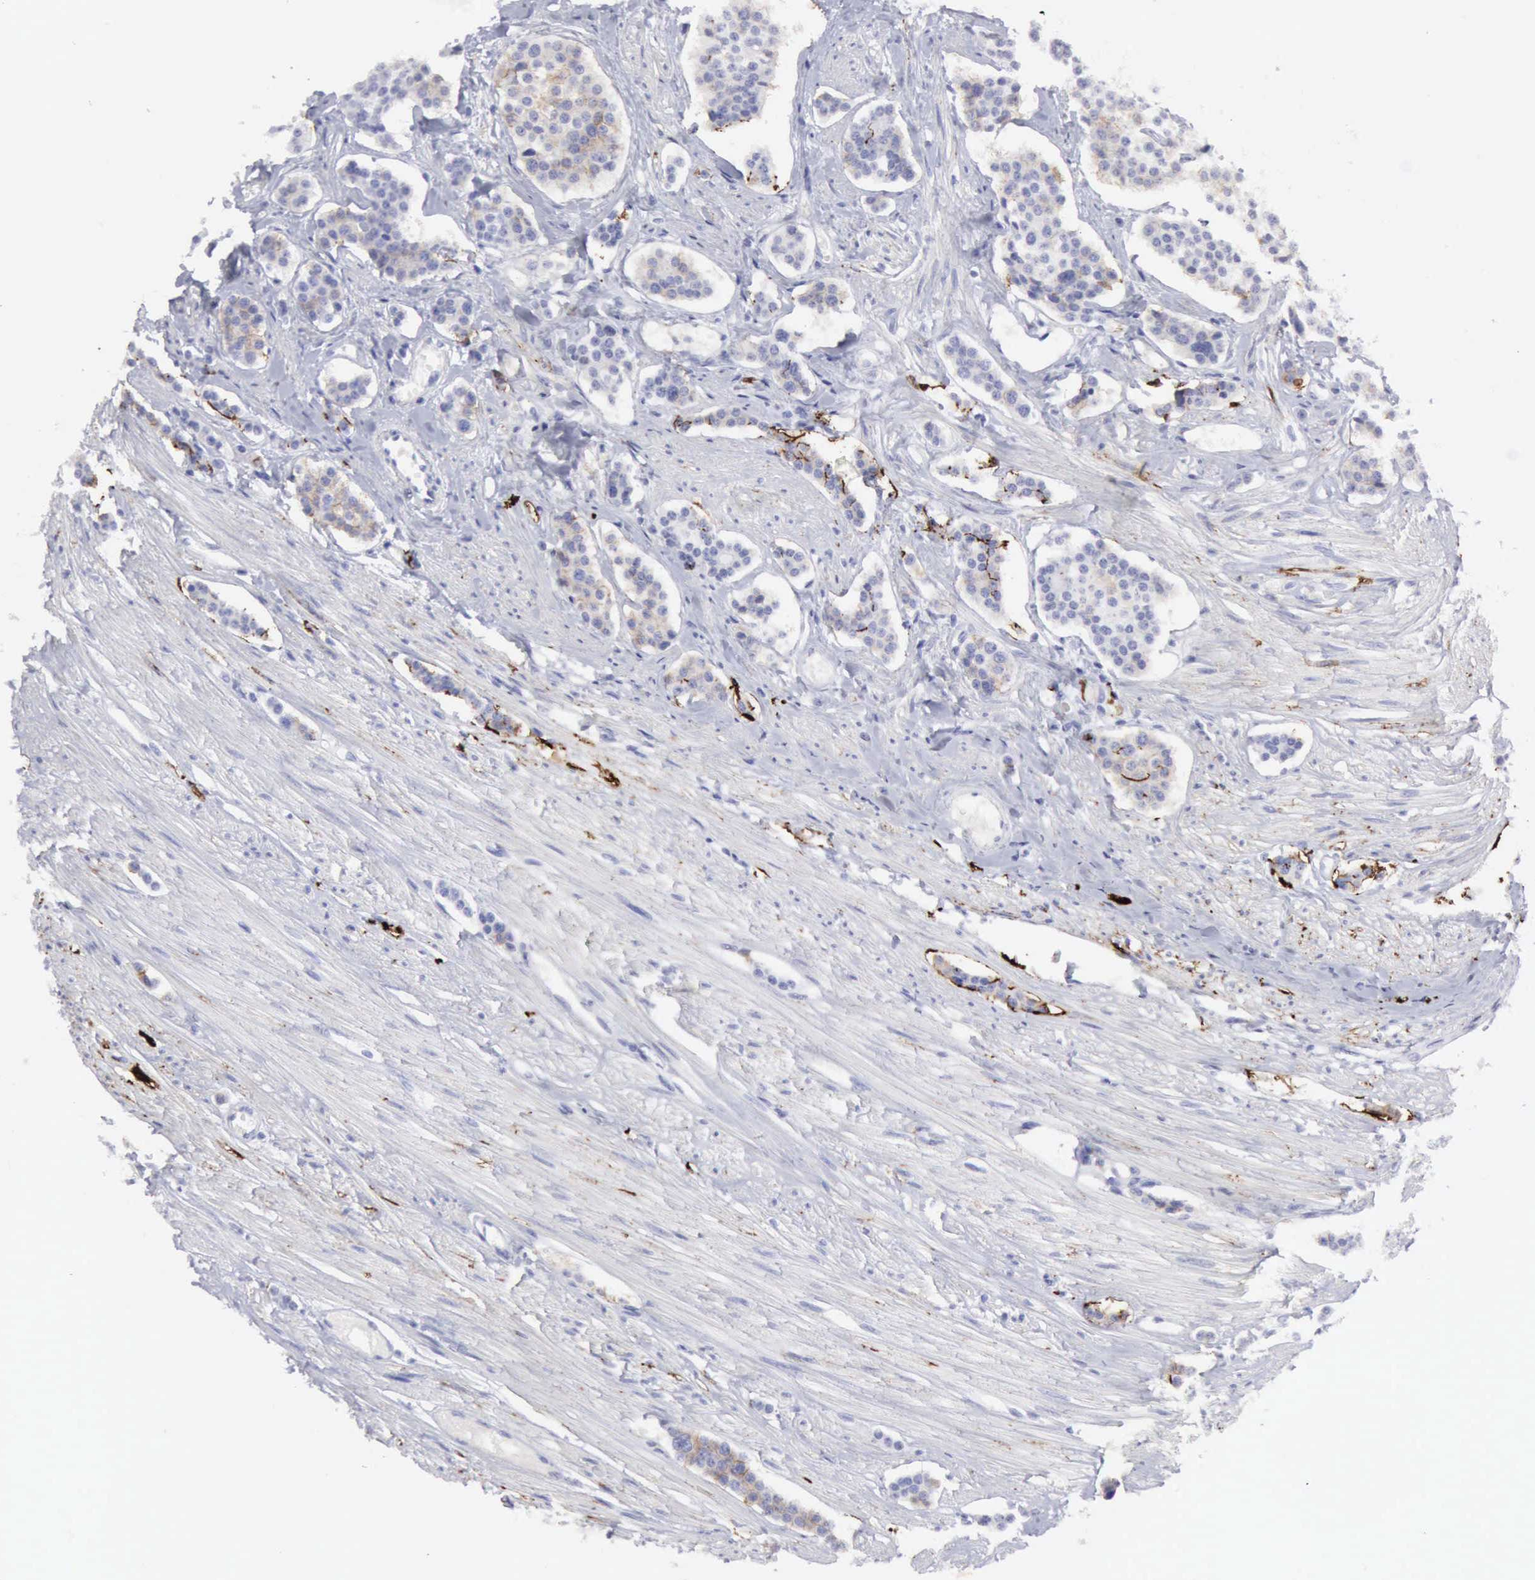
{"staining": {"intensity": "weak", "quantity": "25%-75%", "location": "cytoplasmic/membranous"}, "tissue": "carcinoid", "cell_type": "Tumor cells", "image_type": "cancer", "snomed": [{"axis": "morphology", "description": "Carcinoid, malignant, NOS"}, {"axis": "topography", "description": "Small intestine"}], "caption": "IHC of carcinoid (malignant) exhibits low levels of weak cytoplasmic/membranous staining in about 25%-75% of tumor cells. (Stains: DAB (3,3'-diaminobenzidine) in brown, nuclei in blue, Microscopy: brightfield microscopy at high magnification).", "gene": "NCAM1", "patient": {"sex": "male", "age": 60}}